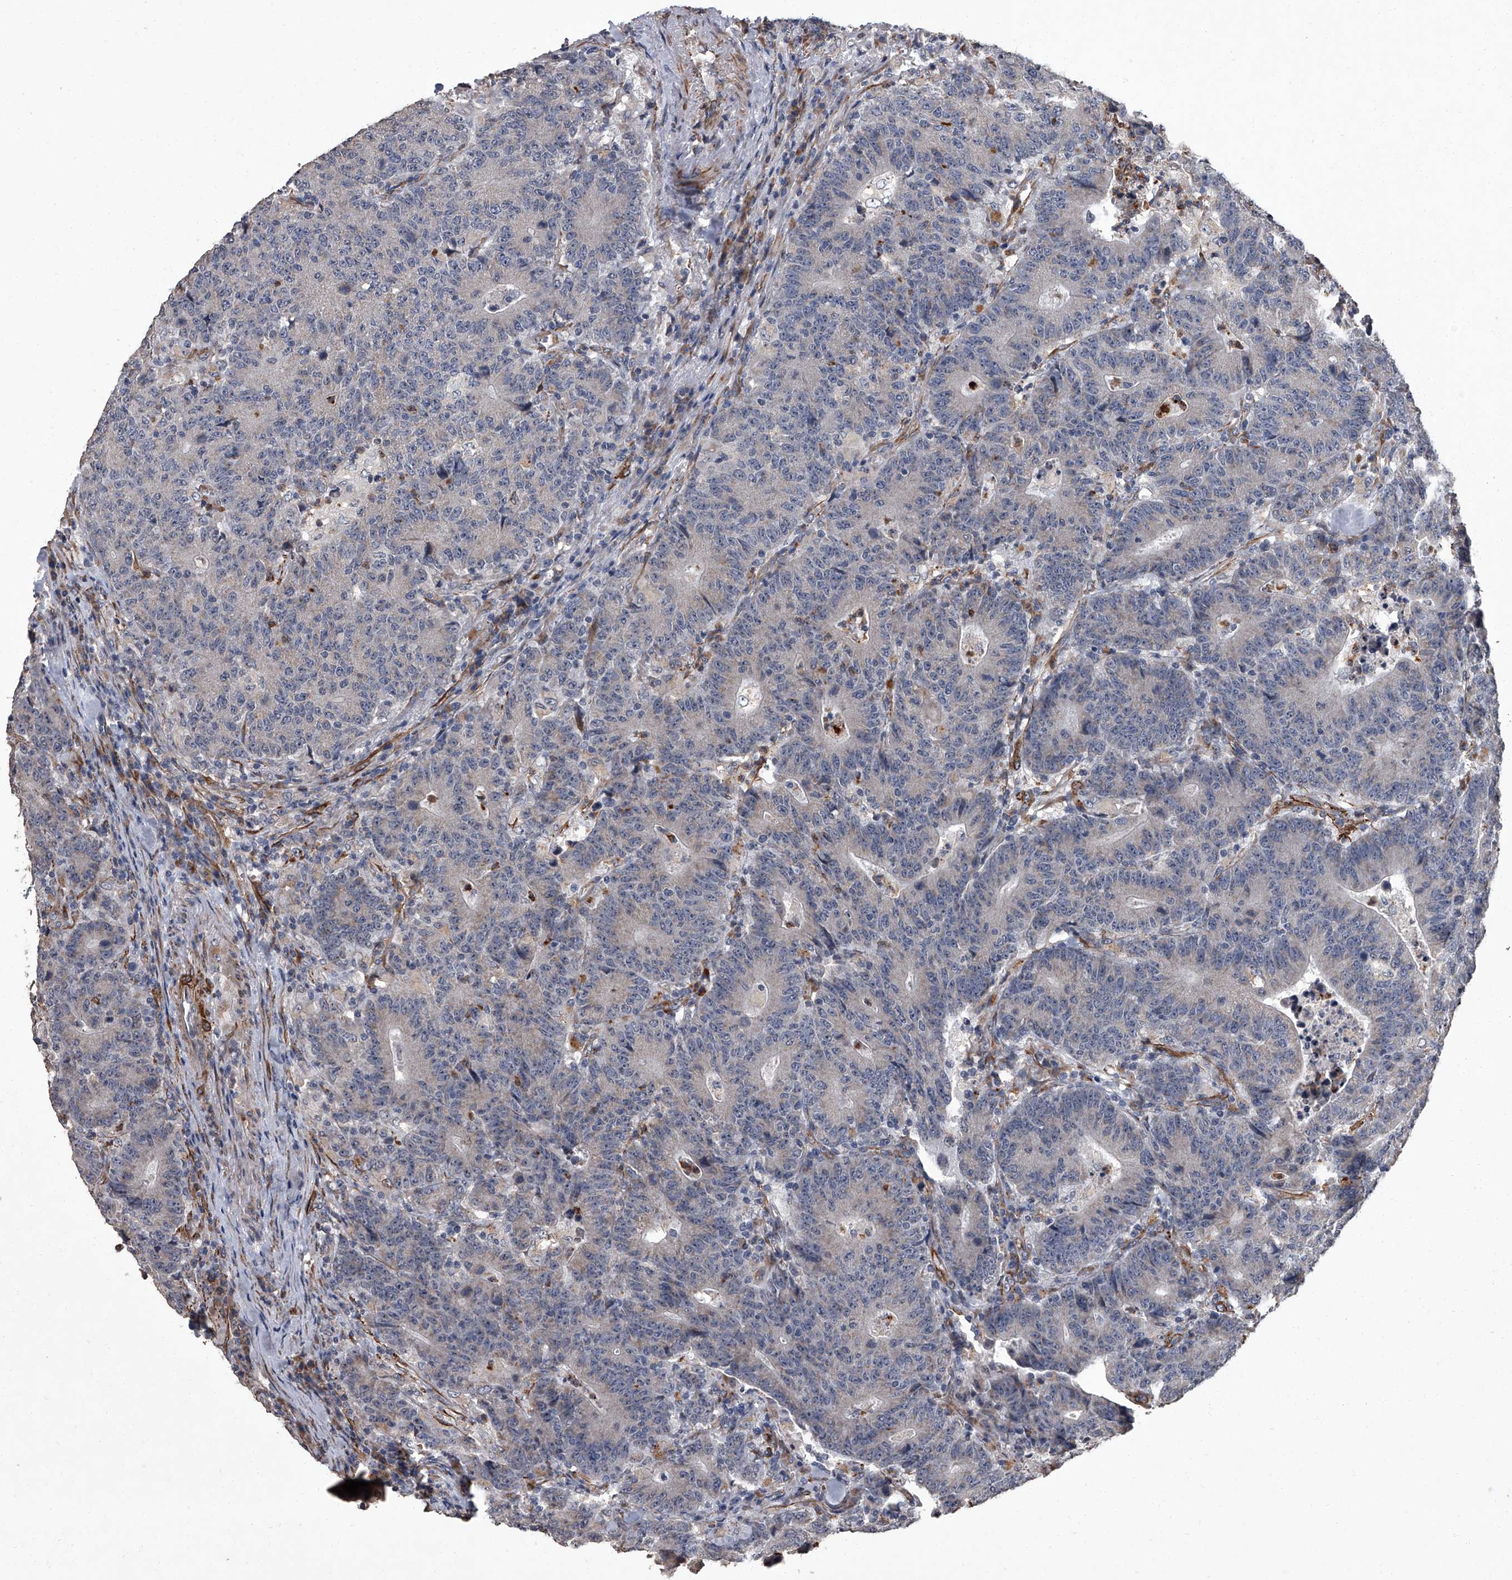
{"staining": {"intensity": "weak", "quantity": "<25%", "location": "cytoplasmic/membranous"}, "tissue": "colorectal cancer", "cell_type": "Tumor cells", "image_type": "cancer", "snomed": [{"axis": "morphology", "description": "Normal tissue, NOS"}, {"axis": "morphology", "description": "Adenocarcinoma, NOS"}, {"axis": "topography", "description": "Colon"}], "caption": "IHC histopathology image of colorectal adenocarcinoma stained for a protein (brown), which demonstrates no expression in tumor cells. (Stains: DAB (3,3'-diaminobenzidine) IHC with hematoxylin counter stain, Microscopy: brightfield microscopy at high magnification).", "gene": "SIRT4", "patient": {"sex": "female", "age": 75}}